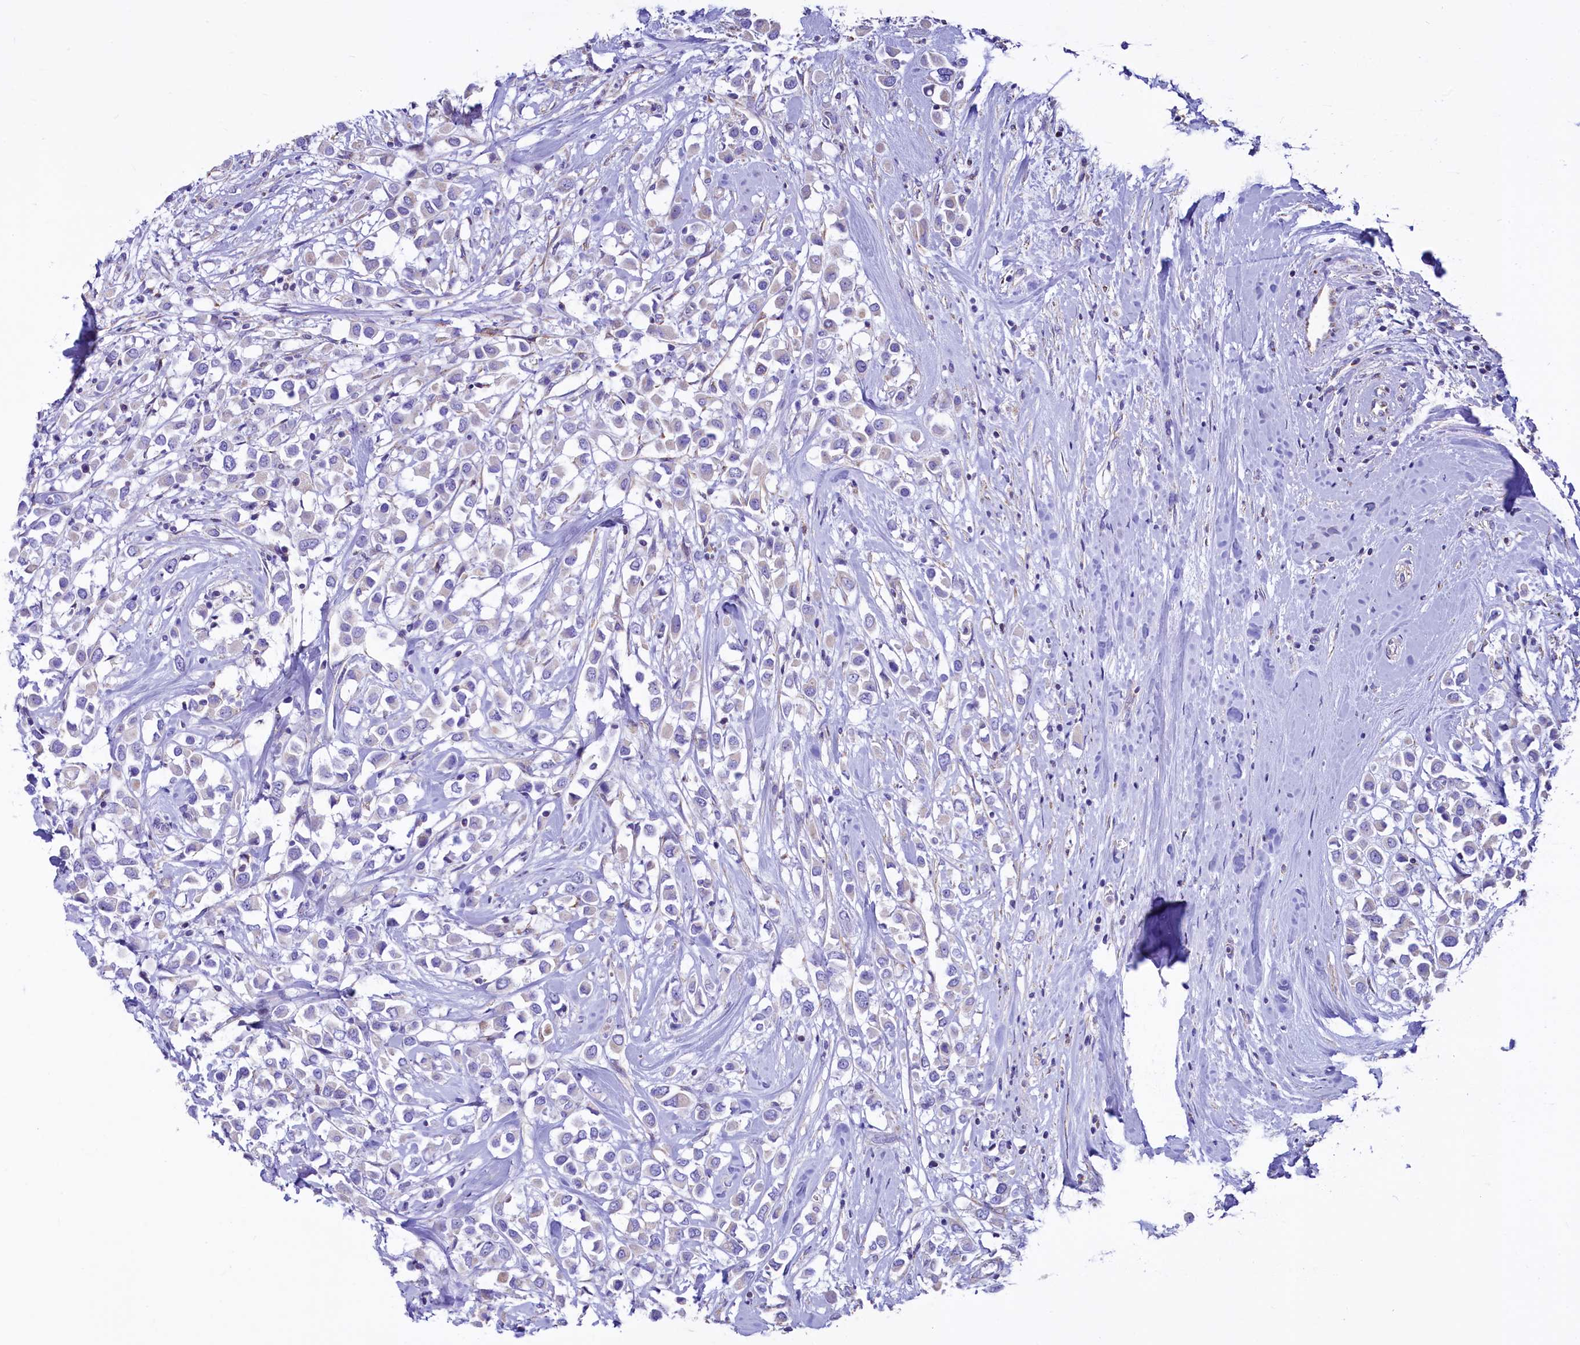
{"staining": {"intensity": "weak", "quantity": "25%-75%", "location": "cytoplasmic/membranous"}, "tissue": "breast cancer", "cell_type": "Tumor cells", "image_type": "cancer", "snomed": [{"axis": "morphology", "description": "Duct carcinoma"}, {"axis": "topography", "description": "Breast"}], "caption": "Approximately 25%-75% of tumor cells in human breast infiltrating ductal carcinoma display weak cytoplasmic/membranous protein positivity as visualized by brown immunohistochemical staining.", "gene": "VWCE", "patient": {"sex": "female", "age": 87}}